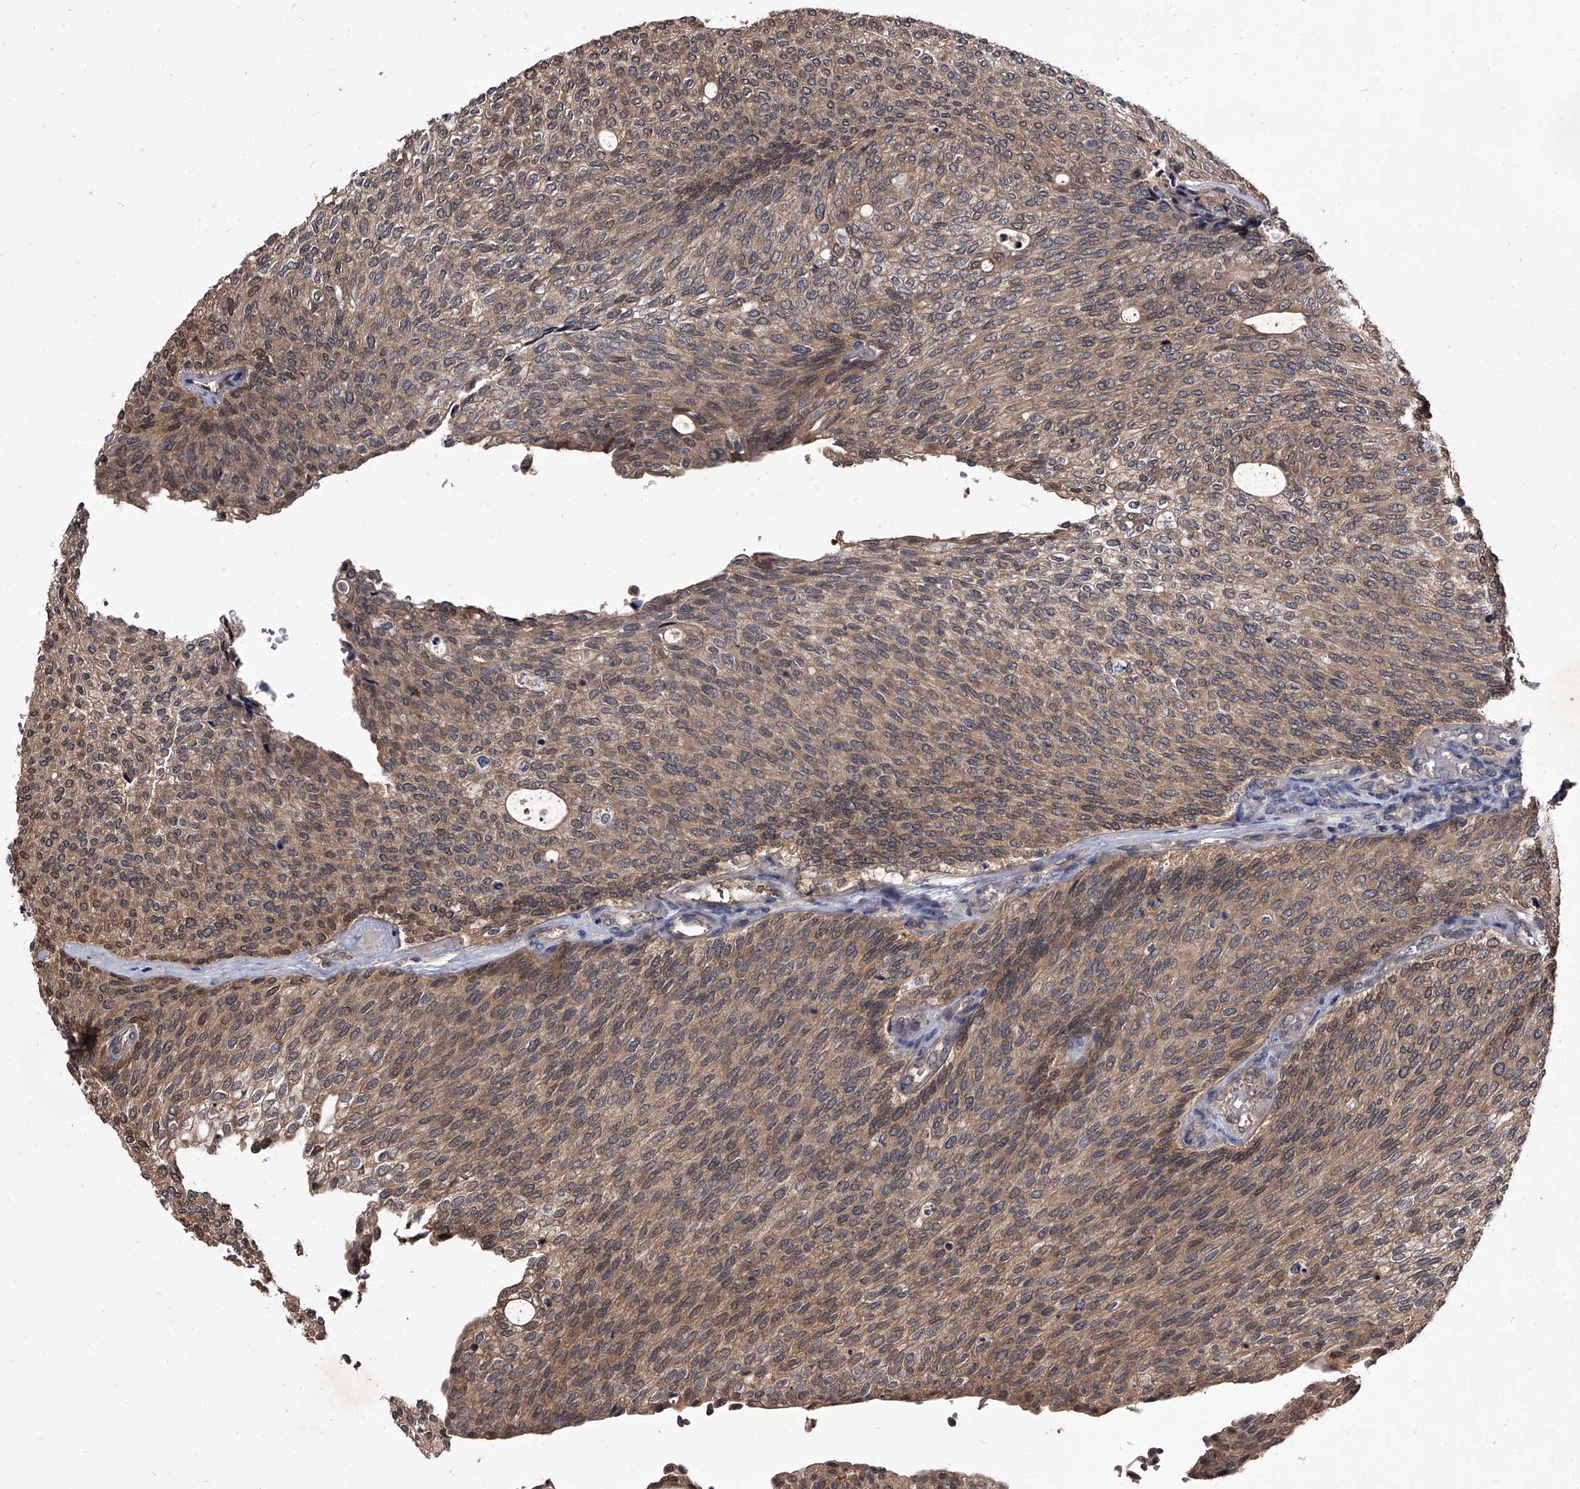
{"staining": {"intensity": "weak", "quantity": ">75%", "location": "cytoplasmic/membranous"}, "tissue": "urothelial cancer", "cell_type": "Tumor cells", "image_type": "cancer", "snomed": [{"axis": "morphology", "description": "Urothelial carcinoma, Low grade"}, {"axis": "topography", "description": "Urinary bladder"}], "caption": "A photomicrograph of human urothelial carcinoma (low-grade) stained for a protein demonstrates weak cytoplasmic/membranous brown staining in tumor cells.", "gene": "SLC18B1", "patient": {"sex": "female", "age": 79}}